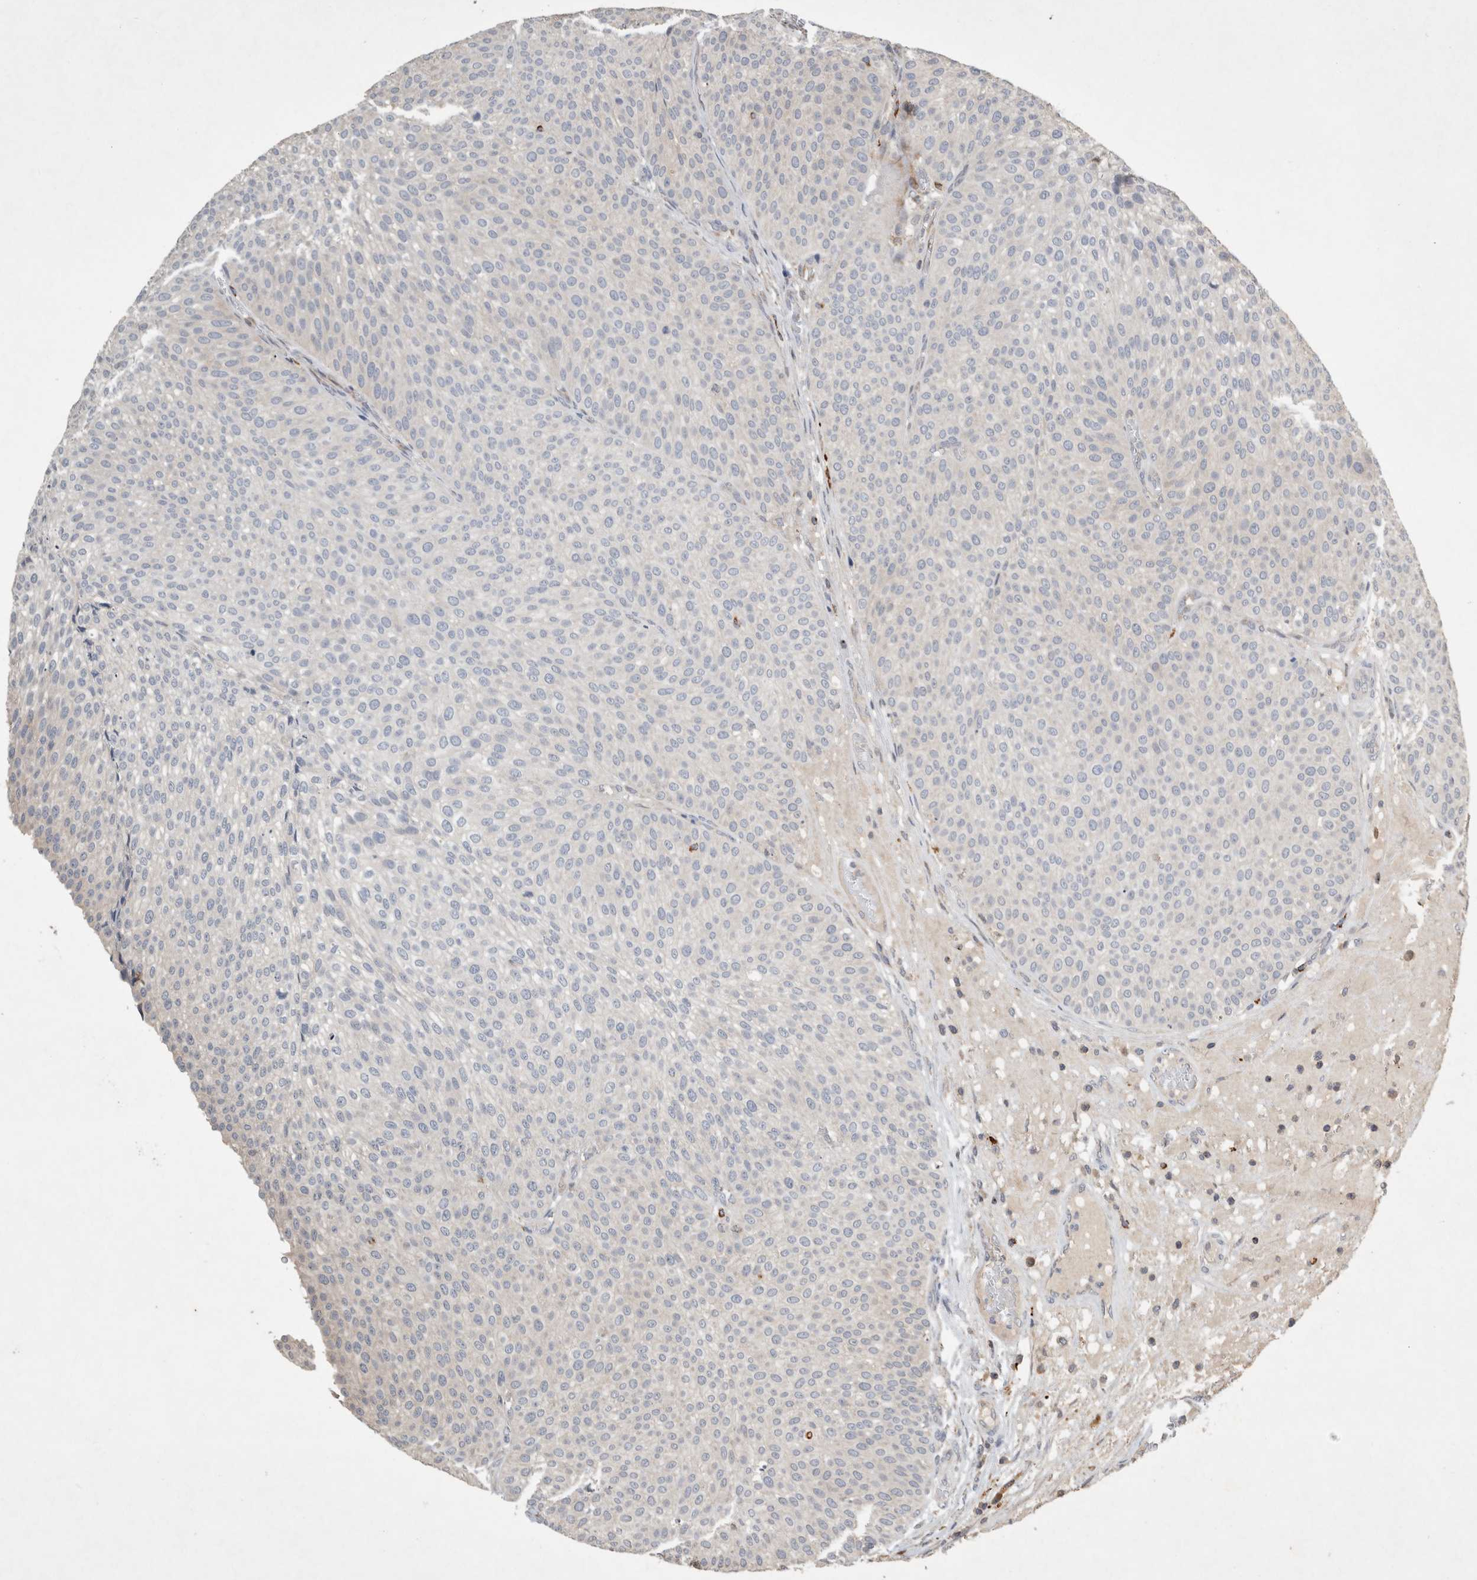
{"staining": {"intensity": "negative", "quantity": "none", "location": "none"}, "tissue": "urothelial cancer", "cell_type": "Tumor cells", "image_type": "cancer", "snomed": [{"axis": "morphology", "description": "Normal tissue, NOS"}, {"axis": "morphology", "description": "Urothelial carcinoma, Low grade"}, {"axis": "topography", "description": "Smooth muscle"}, {"axis": "topography", "description": "Urinary bladder"}], "caption": "High power microscopy image of an IHC image of urothelial cancer, revealing no significant expression in tumor cells. (DAB (3,3'-diaminobenzidine) immunohistochemistry visualized using brightfield microscopy, high magnification).", "gene": "SERAC1", "patient": {"sex": "male", "age": 60}}